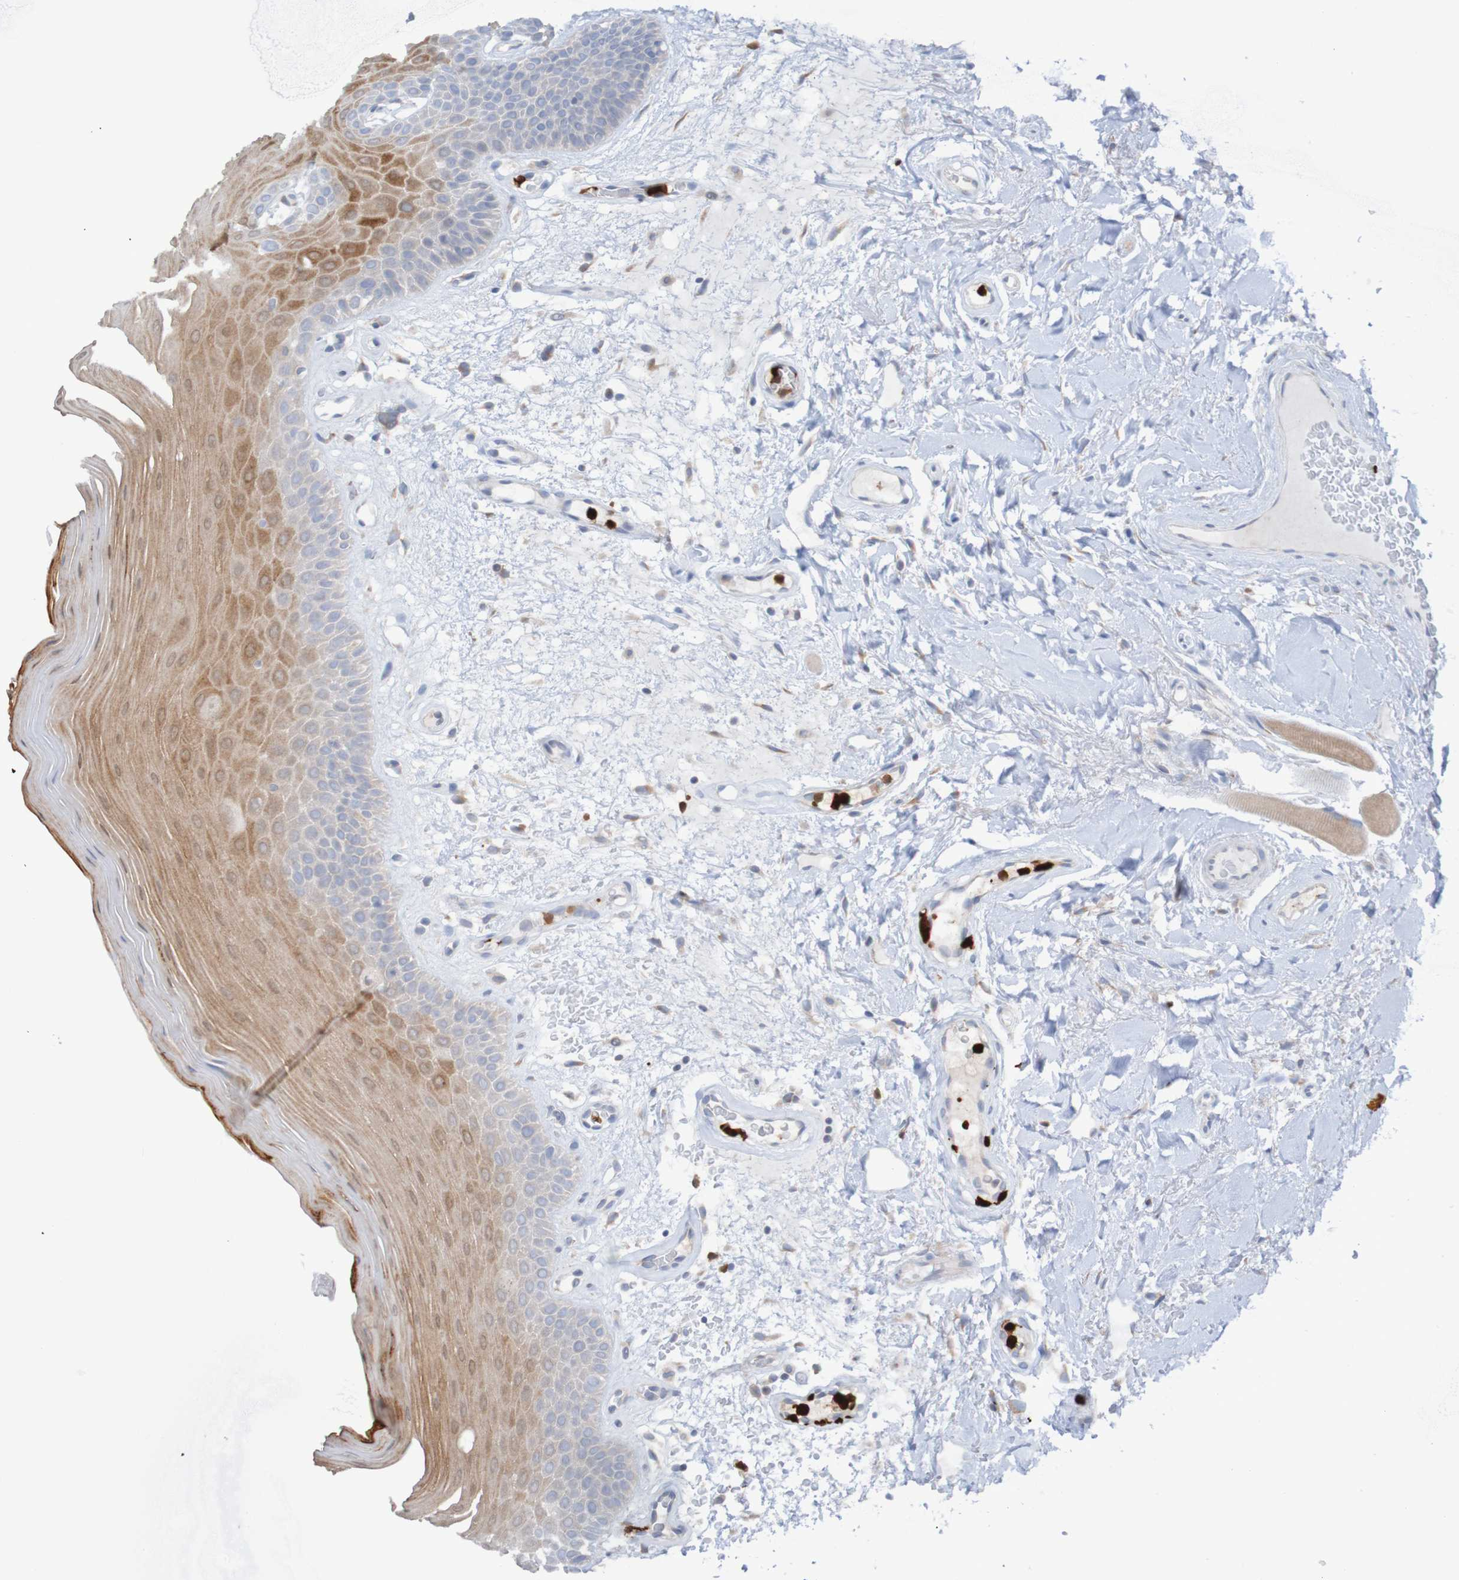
{"staining": {"intensity": "moderate", "quantity": "25%-75%", "location": "cytoplasmic/membranous,nuclear"}, "tissue": "oral mucosa", "cell_type": "Squamous epithelial cells", "image_type": "normal", "snomed": [{"axis": "morphology", "description": "Normal tissue, NOS"}, {"axis": "morphology", "description": "Squamous cell carcinoma, NOS"}, {"axis": "topography", "description": "Skeletal muscle"}, {"axis": "topography", "description": "Adipose tissue"}, {"axis": "topography", "description": "Vascular tissue"}, {"axis": "topography", "description": "Oral tissue"}, {"axis": "topography", "description": "Peripheral nerve tissue"}, {"axis": "topography", "description": "Head-Neck"}], "caption": "Immunohistochemistry (IHC) histopathology image of unremarkable oral mucosa: oral mucosa stained using IHC demonstrates medium levels of moderate protein expression localized specifically in the cytoplasmic/membranous,nuclear of squamous epithelial cells, appearing as a cytoplasmic/membranous,nuclear brown color.", "gene": "PARP4", "patient": {"sex": "male", "age": 71}}